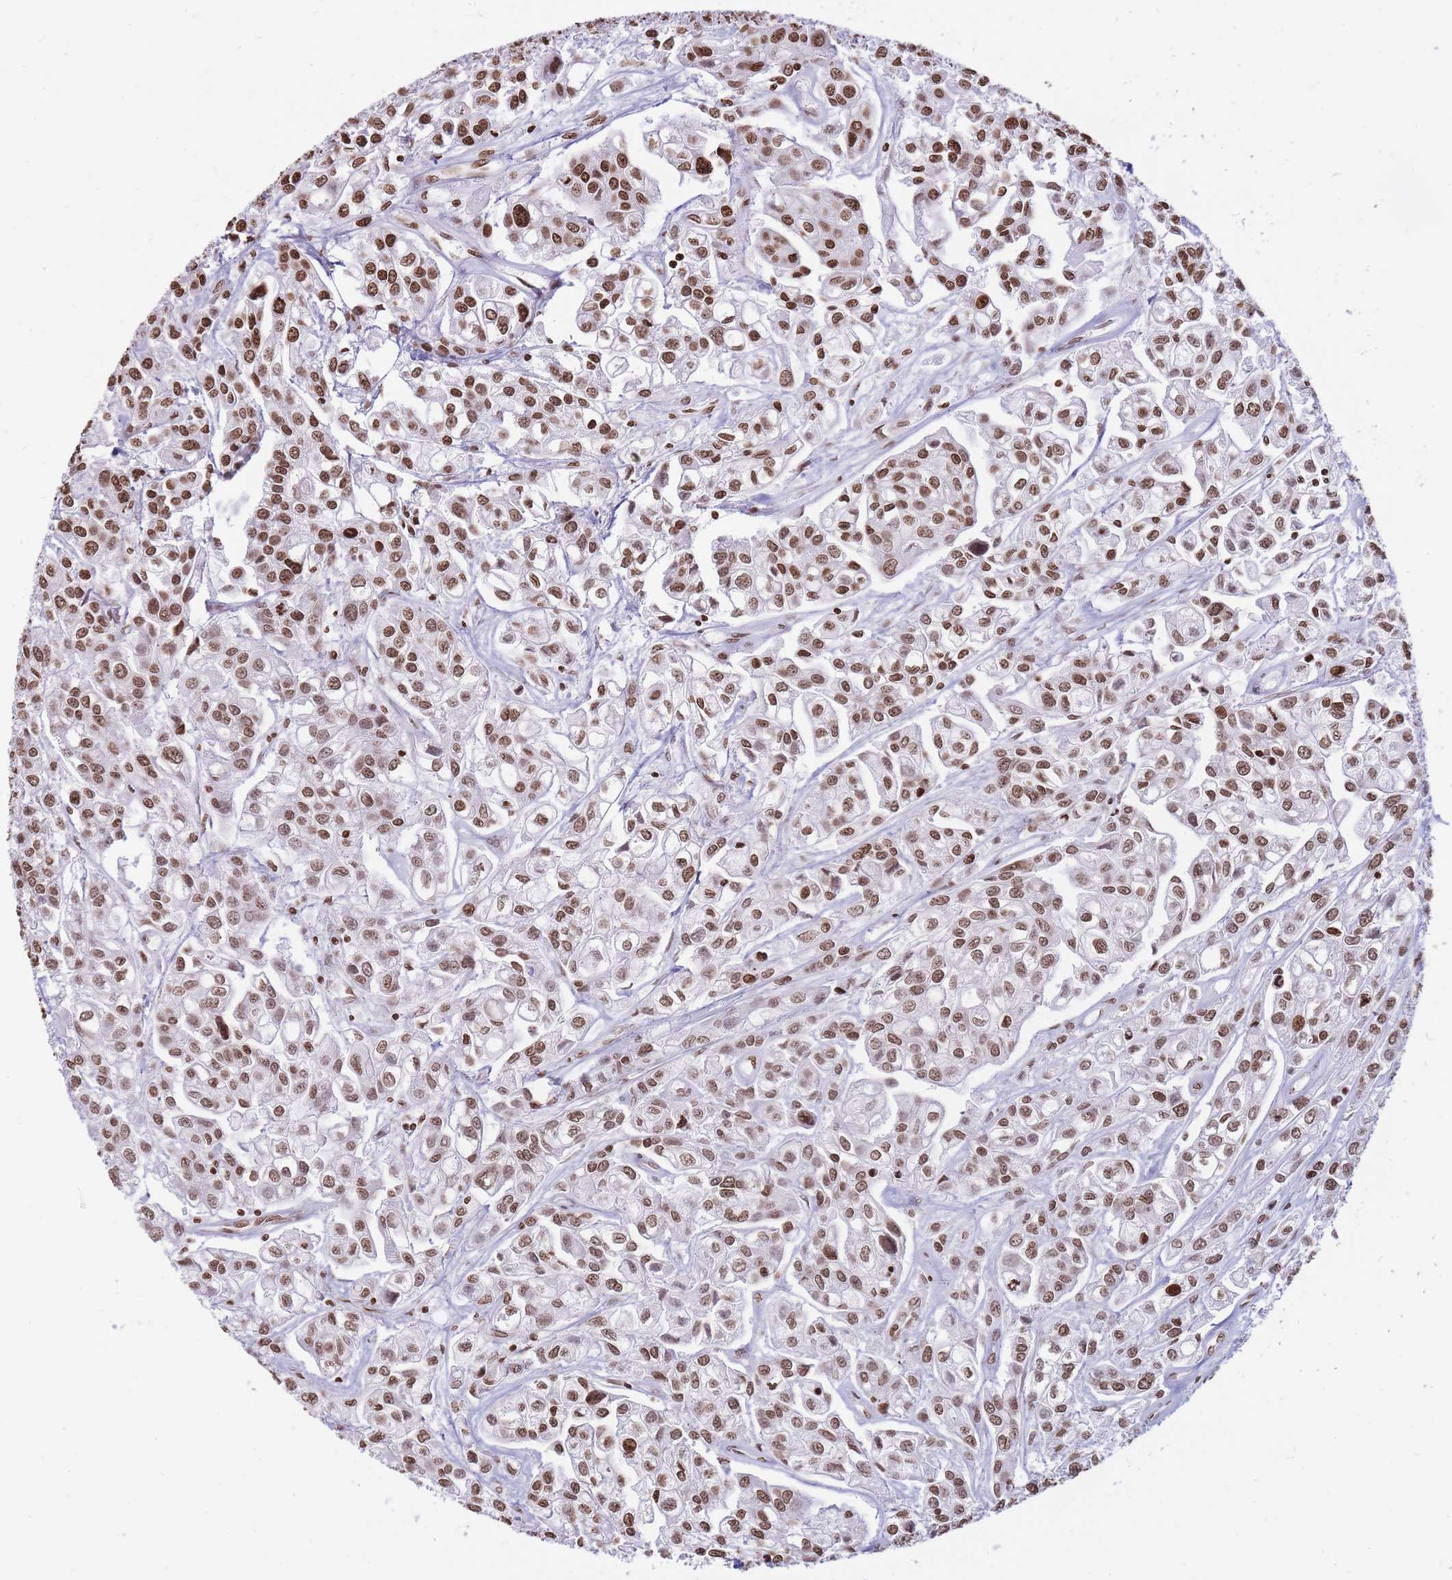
{"staining": {"intensity": "moderate", "quantity": ">75%", "location": "nuclear"}, "tissue": "urothelial cancer", "cell_type": "Tumor cells", "image_type": "cancer", "snomed": [{"axis": "morphology", "description": "Urothelial carcinoma, High grade"}, {"axis": "topography", "description": "Urinary bladder"}], "caption": "The micrograph demonstrates a brown stain indicating the presence of a protein in the nuclear of tumor cells in urothelial carcinoma (high-grade).", "gene": "SHISAL1", "patient": {"sex": "male", "age": 67}}